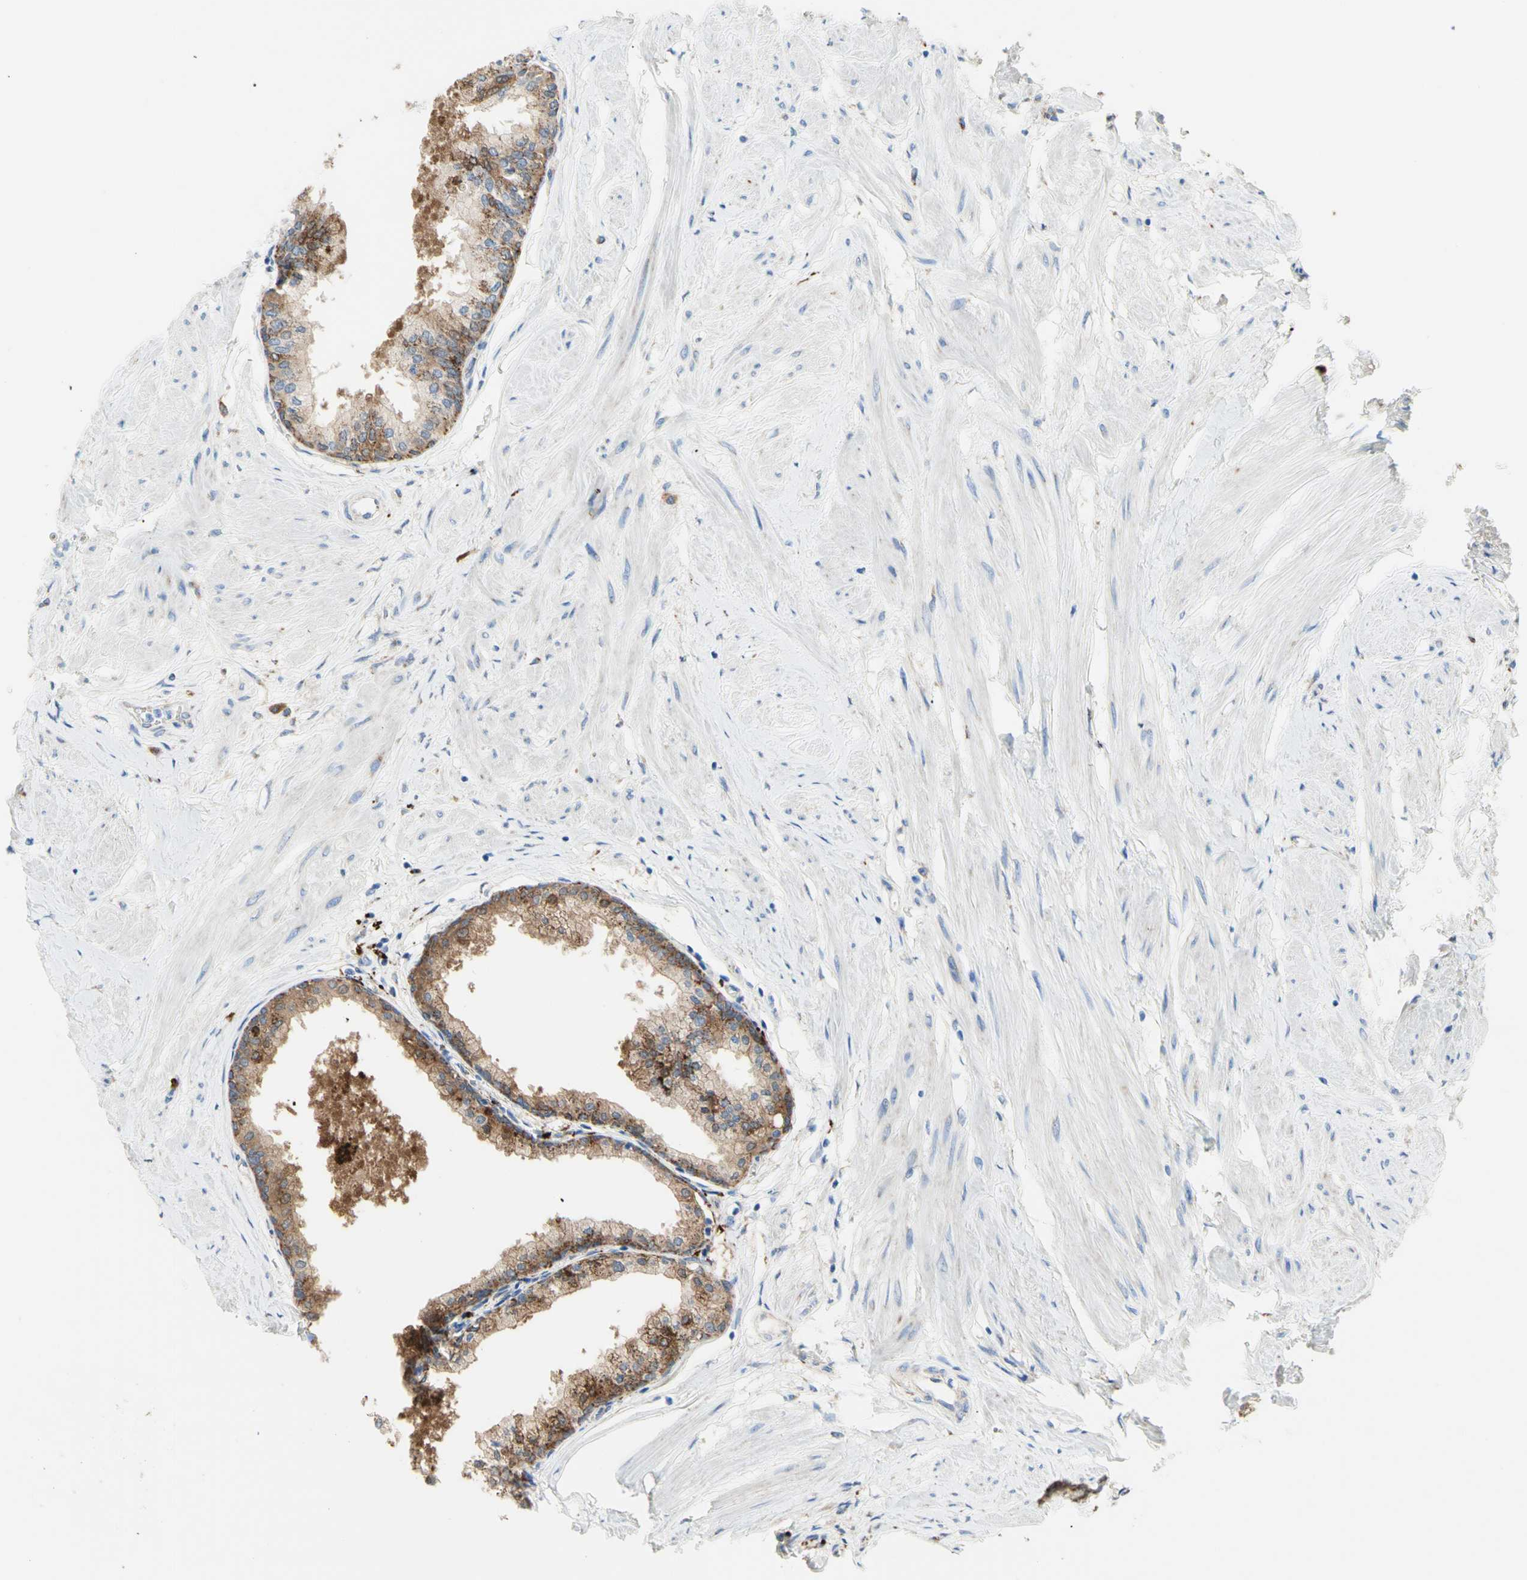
{"staining": {"intensity": "moderate", "quantity": ">75%", "location": "cytoplasmic/membranous"}, "tissue": "prostate", "cell_type": "Glandular cells", "image_type": "normal", "snomed": [{"axis": "morphology", "description": "Normal tissue, NOS"}, {"axis": "topography", "description": "Prostate"}, {"axis": "topography", "description": "Seminal veicle"}], "caption": "Moderate cytoplasmic/membranous protein expression is appreciated in about >75% of glandular cells in prostate. Using DAB (3,3'-diaminobenzidine) (brown) and hematoxylin (blue) stains, captured at high magnification using brightfield microscopy.", "gene": "URB2", "patient": {"sex": "male", "age": 60}}